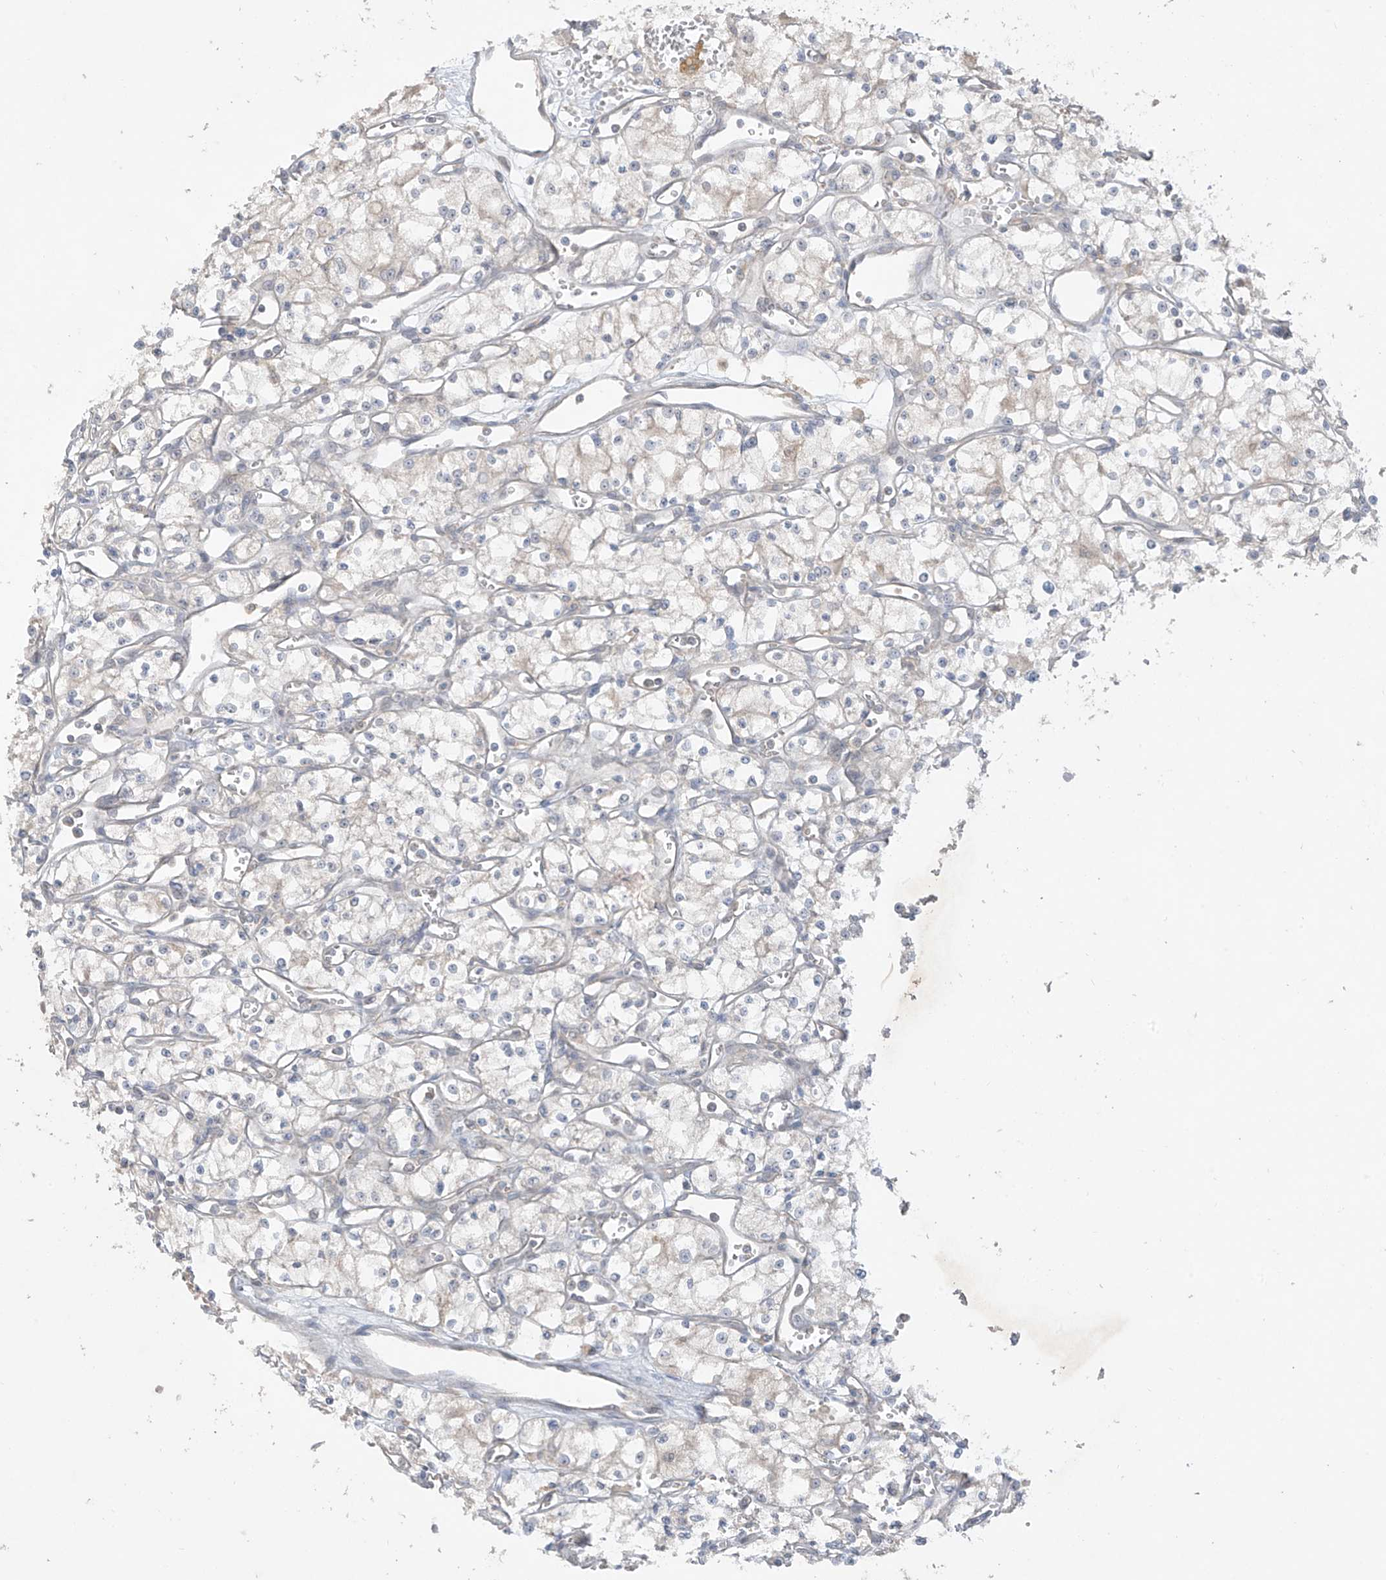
{"staining": {"intensity": "negative", "quantity": "none", "location": "none"}, "tissue": "renal cancer", "cell_type": "Tumor cells", "image_type": "cancer", "snomed": [{"axis": "morphology", "description": "Adenocarcinoma, NOS"}, {"axis": "topography", "description": "Kidney"}], "caption": "IHC of renal cancer displays no staining in tumor cells.", "gene": "ANGEL2", "patient": {"sex": "male", "age": 59}}